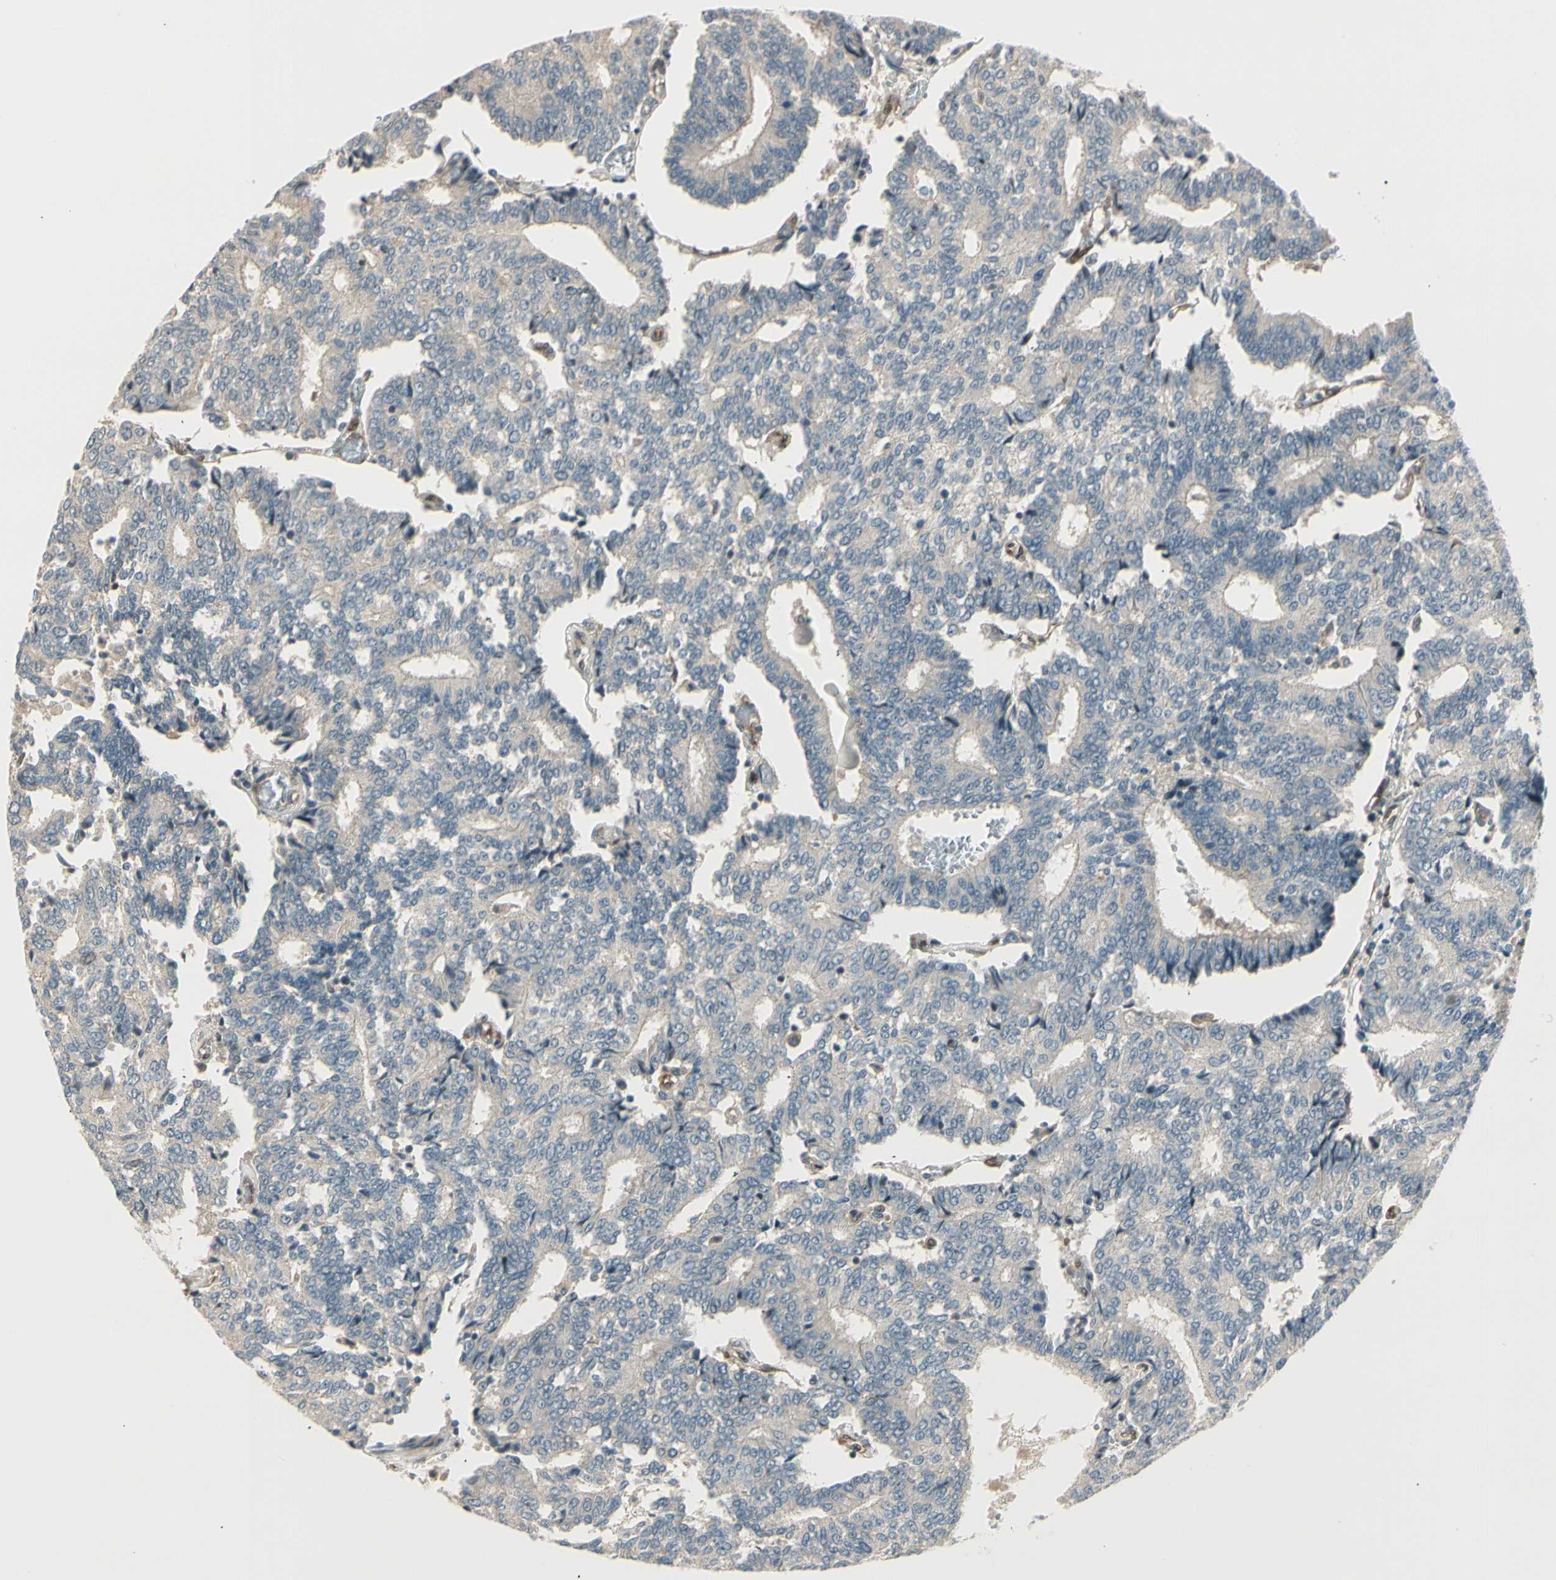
{"staining": {"intensity": "weak", "quantity": "<25%", "location": "cytoplasmic/membranous"}, "tissue": "prostate cancer", "cell_type": "Tumor cells", "image_type": "cancer", "snomed": [{"axis": "morphology", "description": "Adenocarcinoma, High grade"}, {"axis": "topography", "description": "Prostate"}], "caption": "Protein analysis of high-grade adenocarcinoma (prostate) displays no significant positivity in tumor cells. (DAB (3,3'-diaminobenzidine) IHC, high magnification).", "gene": "SVBP", "patient": {"sex": "male", "age": 55}}